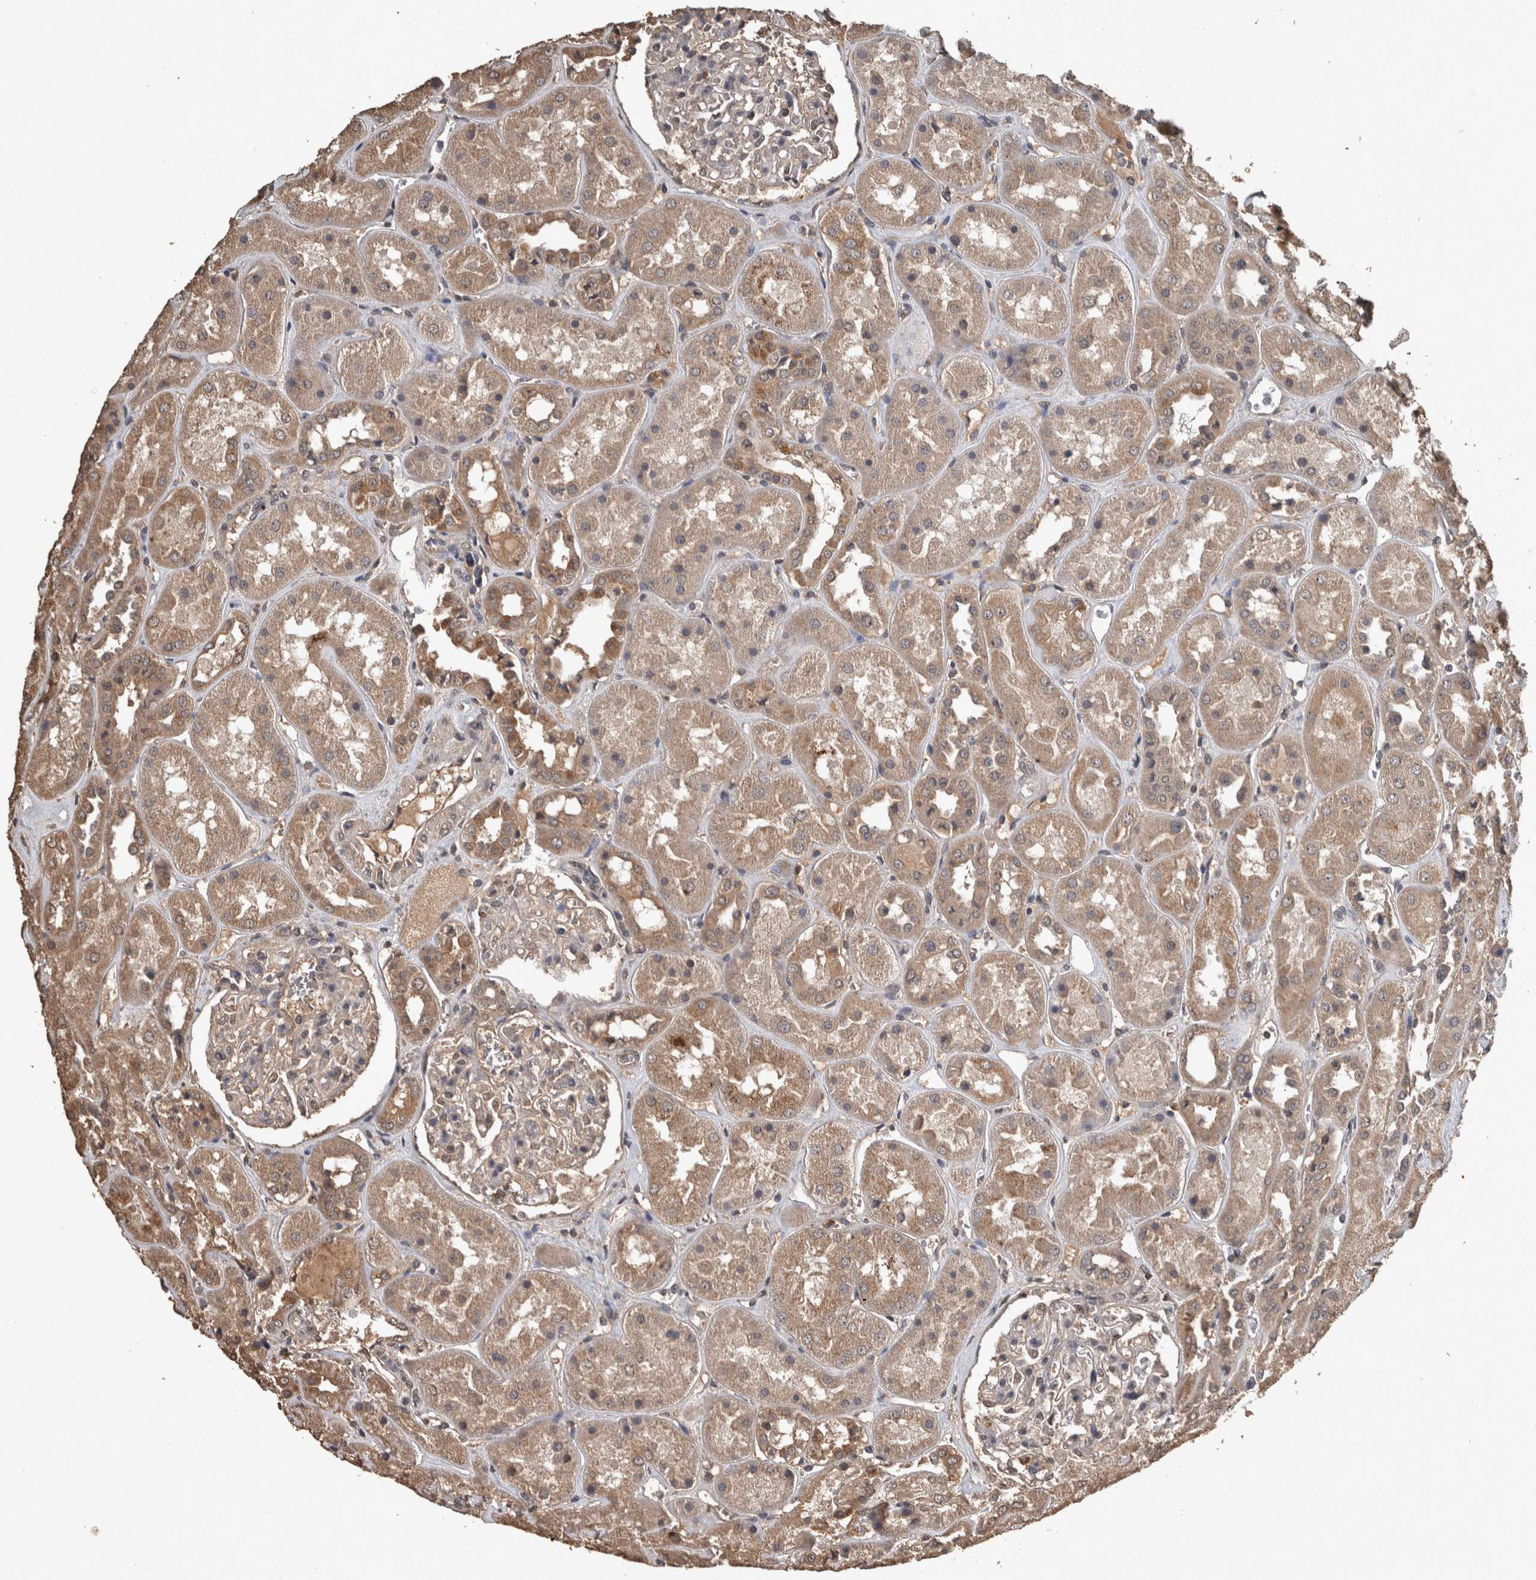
{"staining": {"intensity": "weak", "quantity": "<25%", "location": "cytoplasmic/membranous"}, "tissue": "kidney", "cell_type": "Cells in glomeruli", "image_type": "normal", "snomed": [{"axis": "morphology", "description": "Normal tissue, NOS"}, {"axis": "topography", "description": "Kidney"}], "caption": "Immunohistochemistry of unremarkable kidney displays no positivity in cells in glomeruli. Nuclei are stained in blue.", "gene": "FGFRL1", "patient": {"sex": "male", "age": 70}}